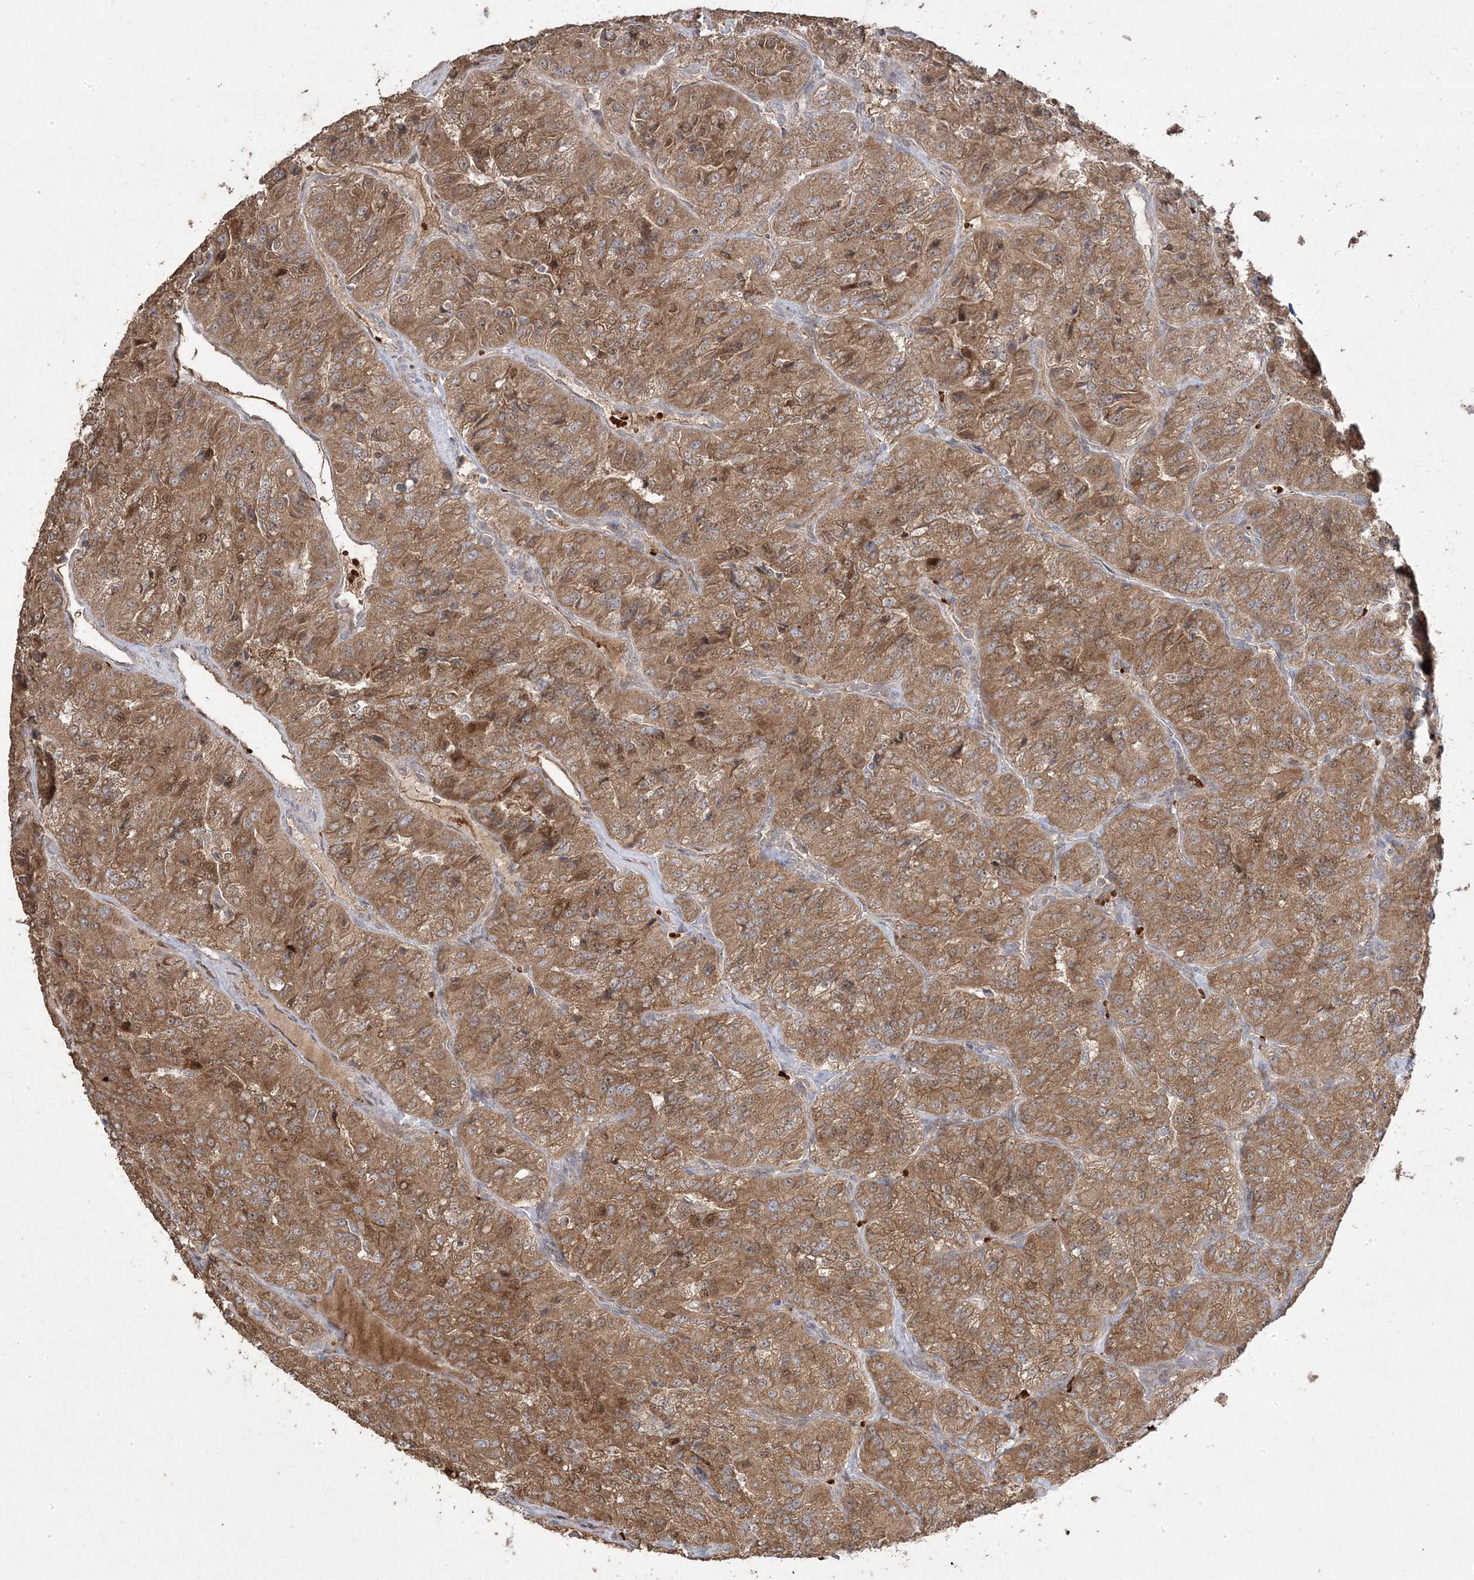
{"staining": {"intensity": "moderate", "quantity": ">75%", "location": "cytoplasmic/membranous"}, "tissue": "renal cancer", "cell_type": "Tumor cells", "image_type": "cancer", "snomed": [{"axis": "morphology", "description": "Adenocarcinoma, NOS"}, {"axis": "topography", "description": "Kidney"}], "caption": "There is medium levels of moderate cytoplasmic/membranous staining in tumor cells of renal cancer (adenocarcinoma), as demonstrated by immunohistochemical staining (brown color).", "gene": "PPOX", "patient": {"sex": "female", "age": 63}}